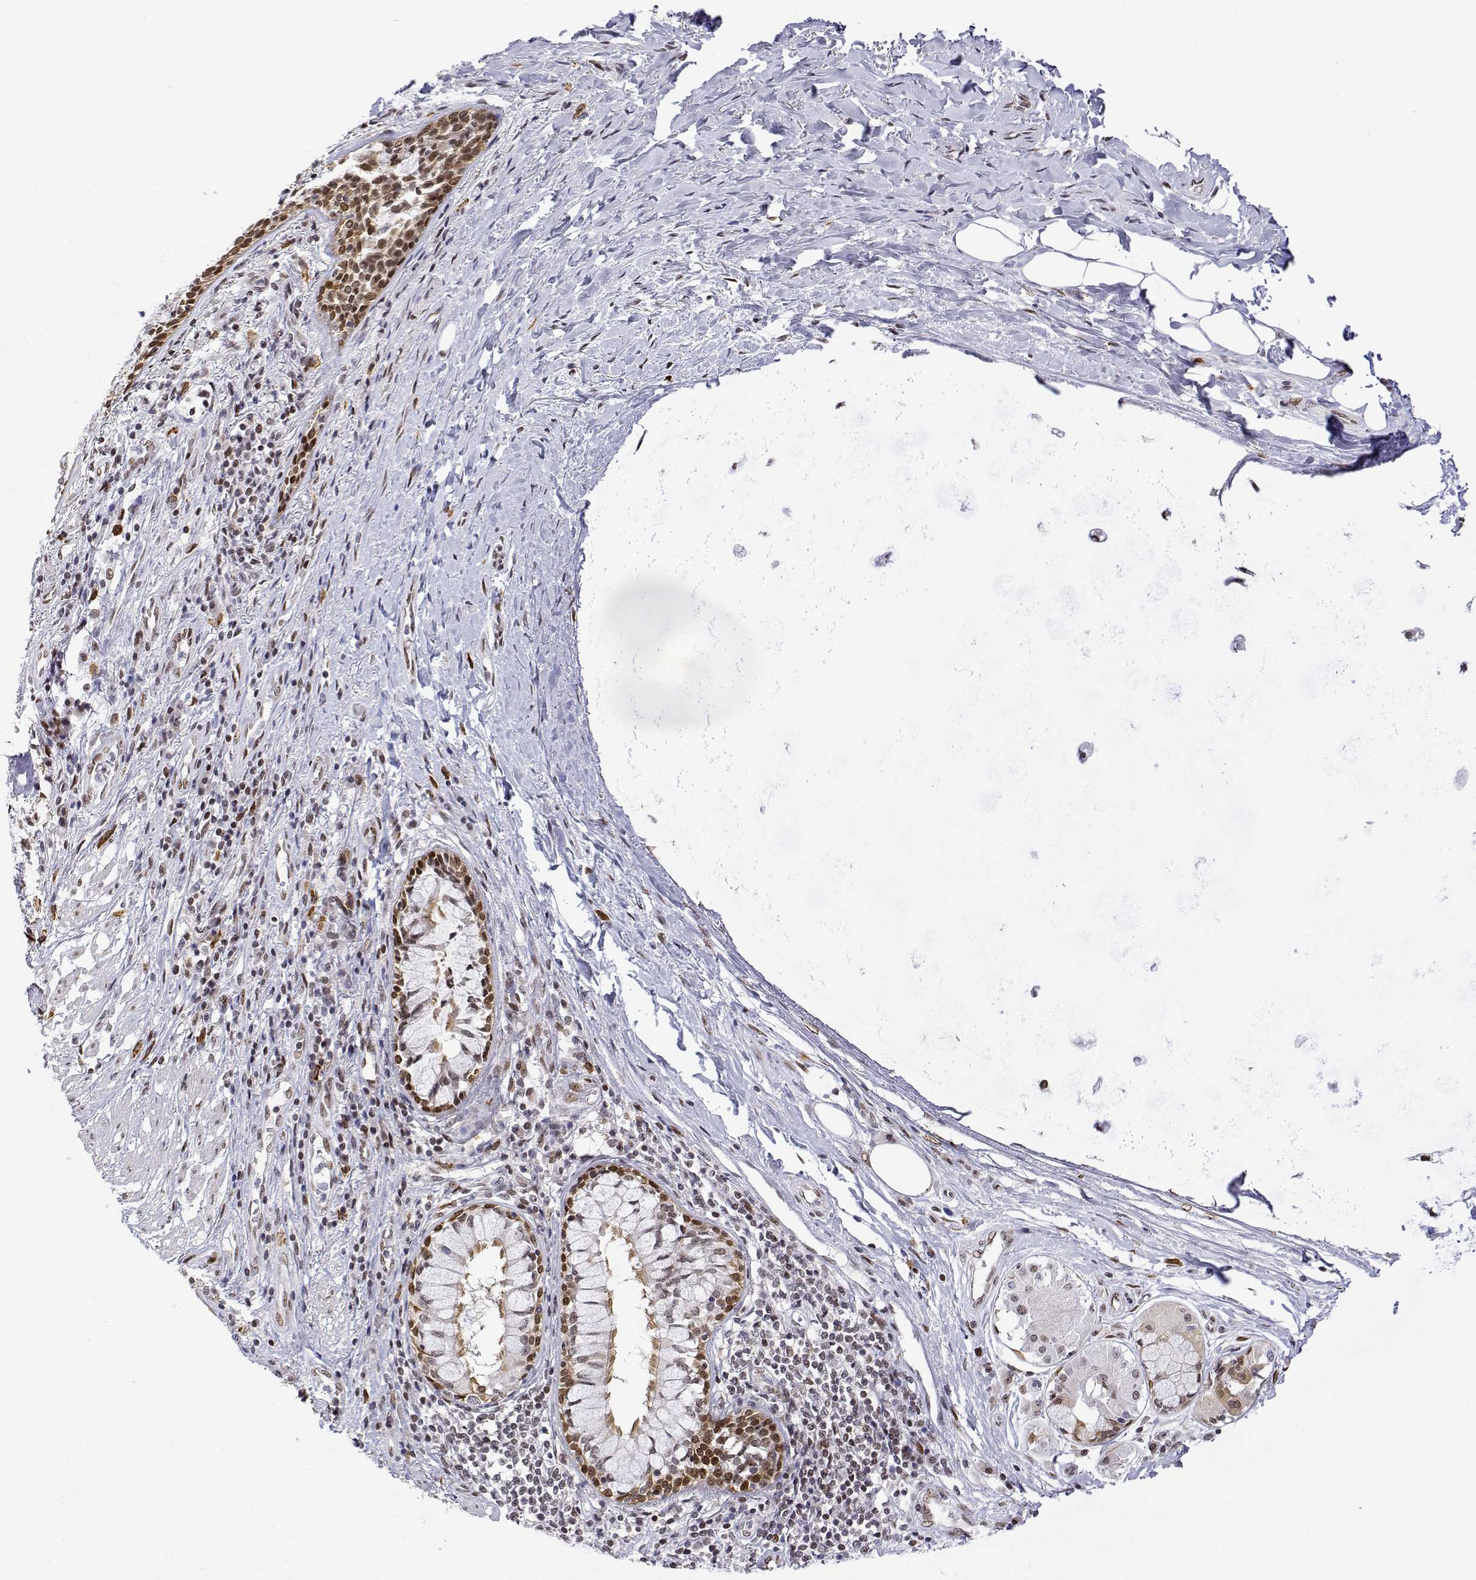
{"staining": {"intensity": "moderate", "quantity": "<25%", "location": "nuclear"}, "tissue": "adipose tissue", "cell_type": "Adipocytes", "image_type": "normal", "snomed": [{"axis": "morphology", "description": "Normal tissue, NOS"}, {"axis": "topography", "description": "Cartilage tissue"}, {"axis": "topography", "description": "Bronchus"}], "caption": "Protein expression analysis of benign adipose tissue displays moderate nuclear positivity in about <25% of adipocytes. The protein is stained brown, and the nuclei are stained in blue (DAB IHC with brightfield microscopy, high magnification).", "gene": "XPC", "patient": {"sex": "male", "age": 64}}